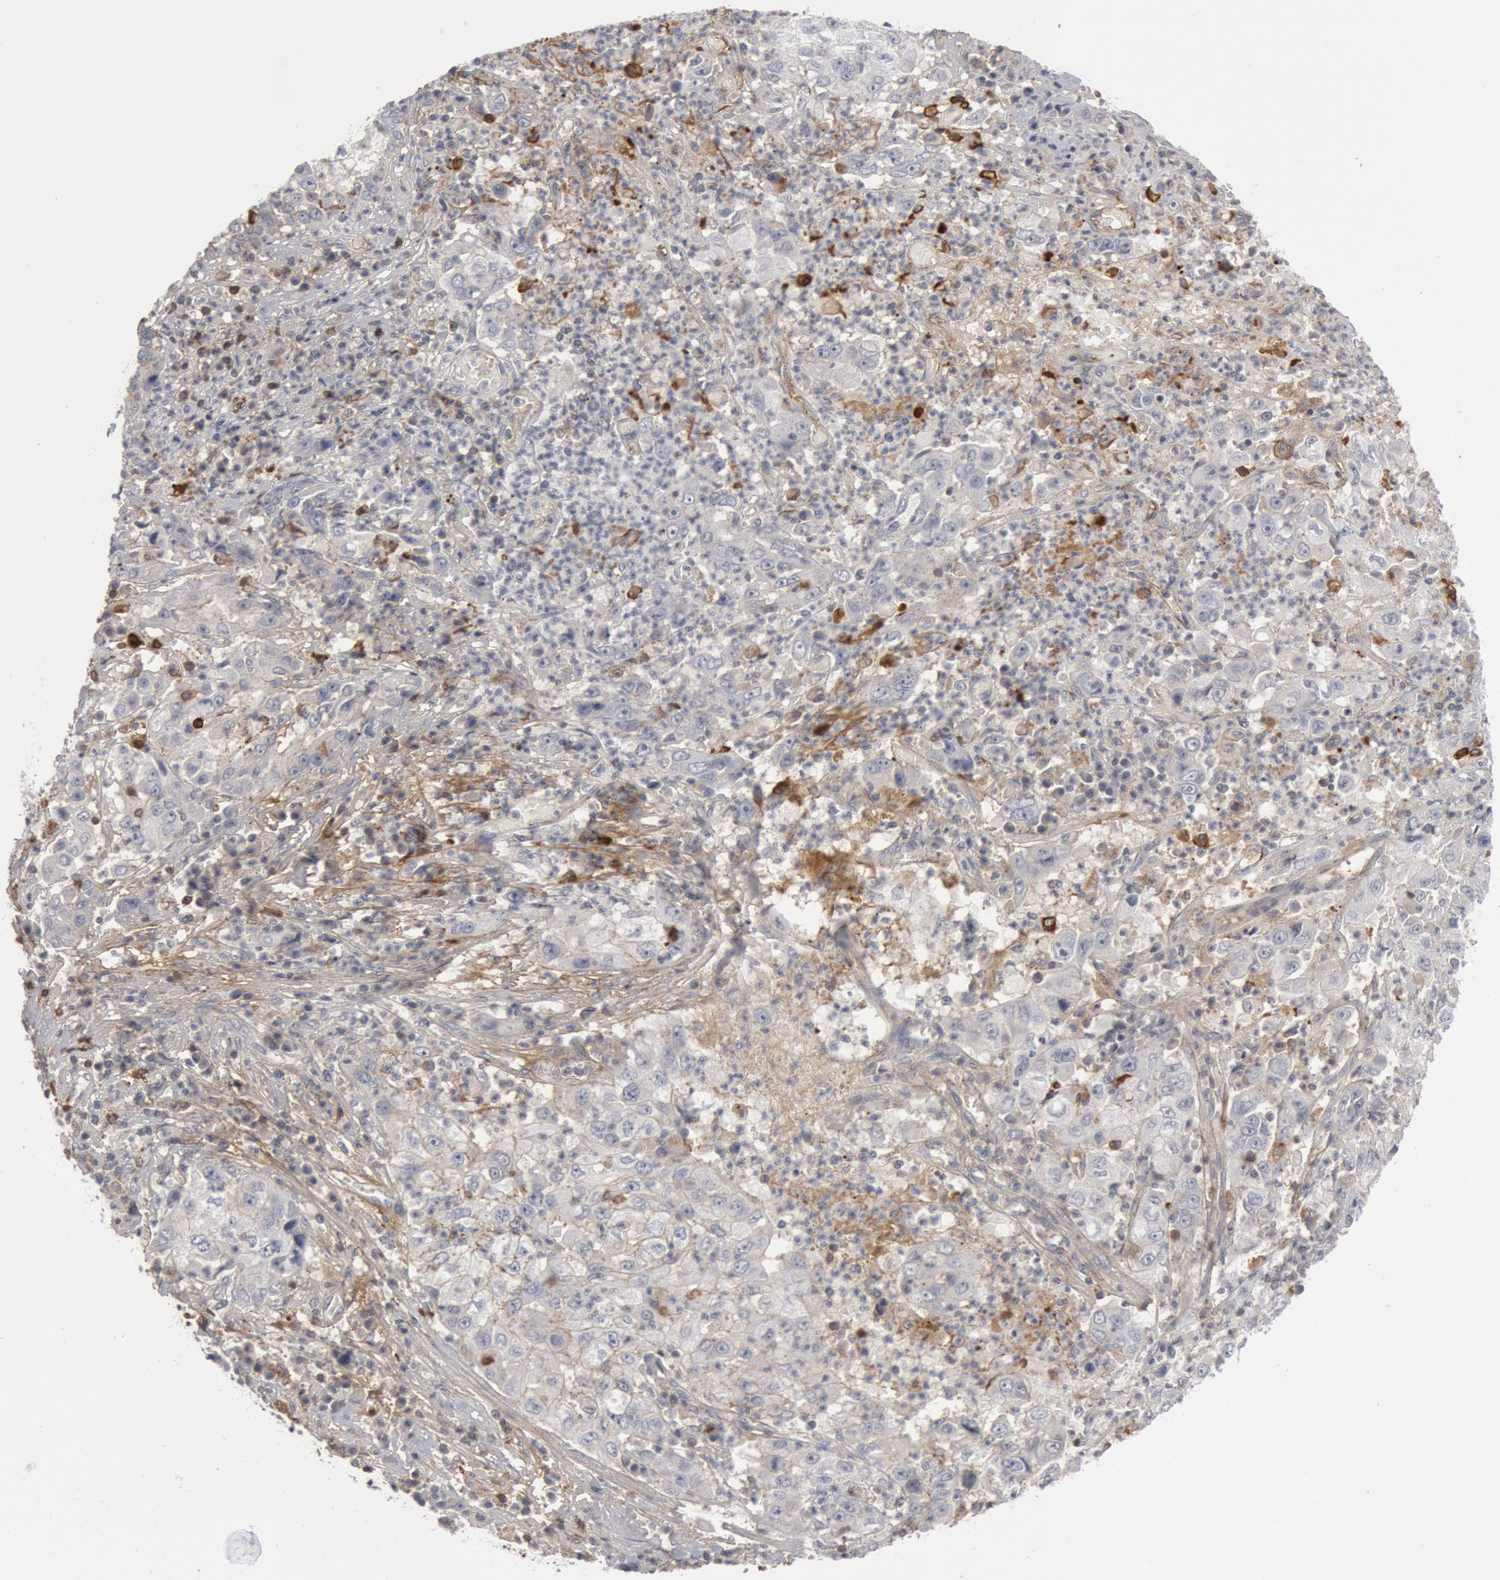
{"staining": {"intensity": "negative", "quantity": "none", "location": "none"}, "tissue": "cervical cancer", "cell_type": "Tumor cells", "image_type": "cancer", "snomed": [{"axis": "morphology", "description": "Squamous cell carcinoma, NOS"}, {"axis": "topography", "description": "Cervix"}], "caption": "Tumor cells are negative for protein expression in human cervical cancer (squamous cell carcinoma). (DAB (3,3'-diaminobenzidine) immunohistochemistry (IHC) visualized using brightfield microscopy, high magnification).", "gene": "C1QC", "patient": {"sex": "female", "age": 36}}